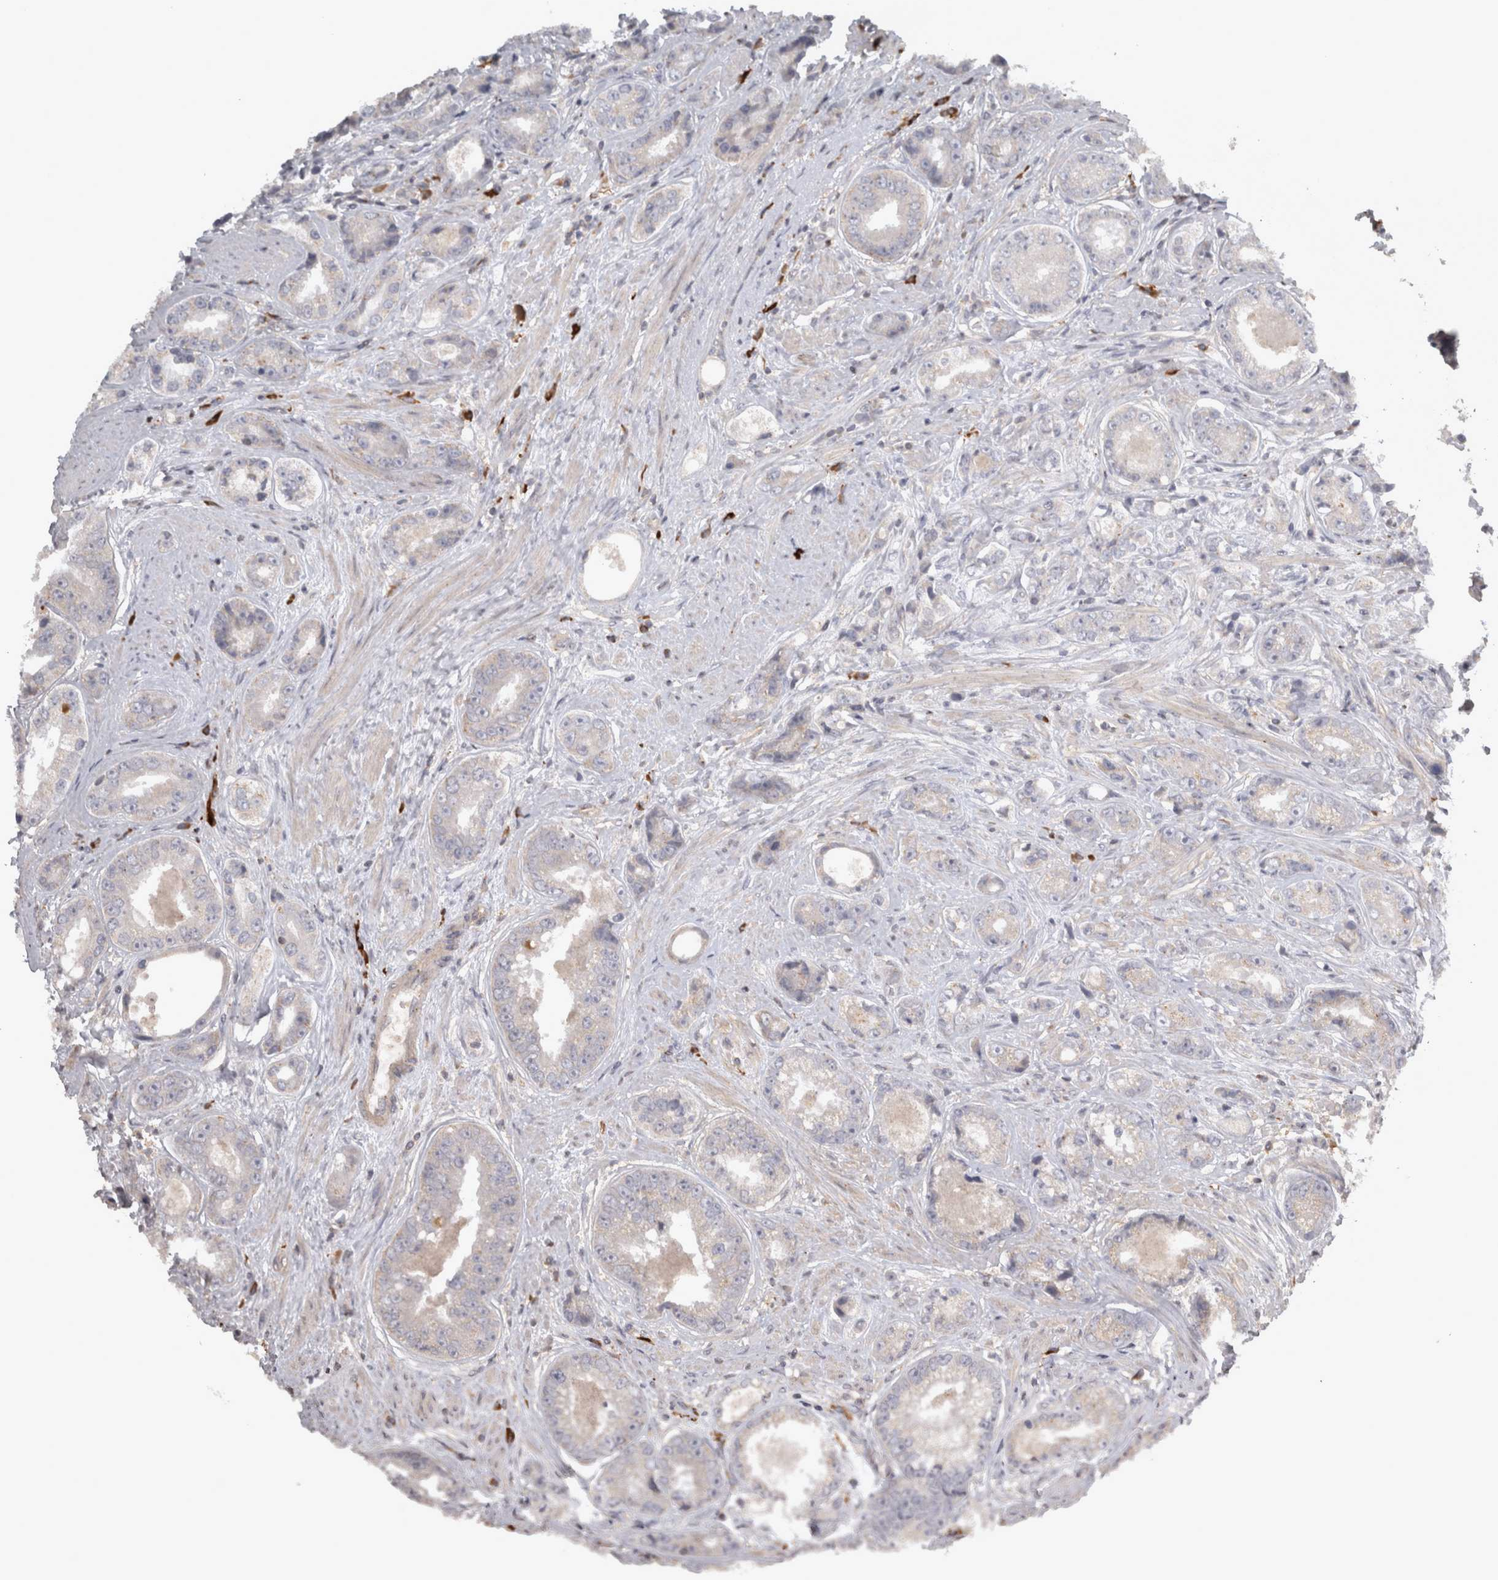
{"staining": {"intensity": "weak", "quantity": "<25%", "location": "cytoplasmic/membranous"}, "tissue": "prostate cancer", "cell_type": "Tumor cells", "image_type": "cancer", "snomed": [{"axis": "morphology", "description": "Adenocarcinoma, High grade"}, {"axis": "topography", "description": "Prostate"}], "caption": "Micrograph shows no protein positivity in tumor cells of prostate cancer (high-grade adenocarcinoma) tissue.", "gene": "SLCO5A1", "patient": {"sex": "male", "age": 61}}